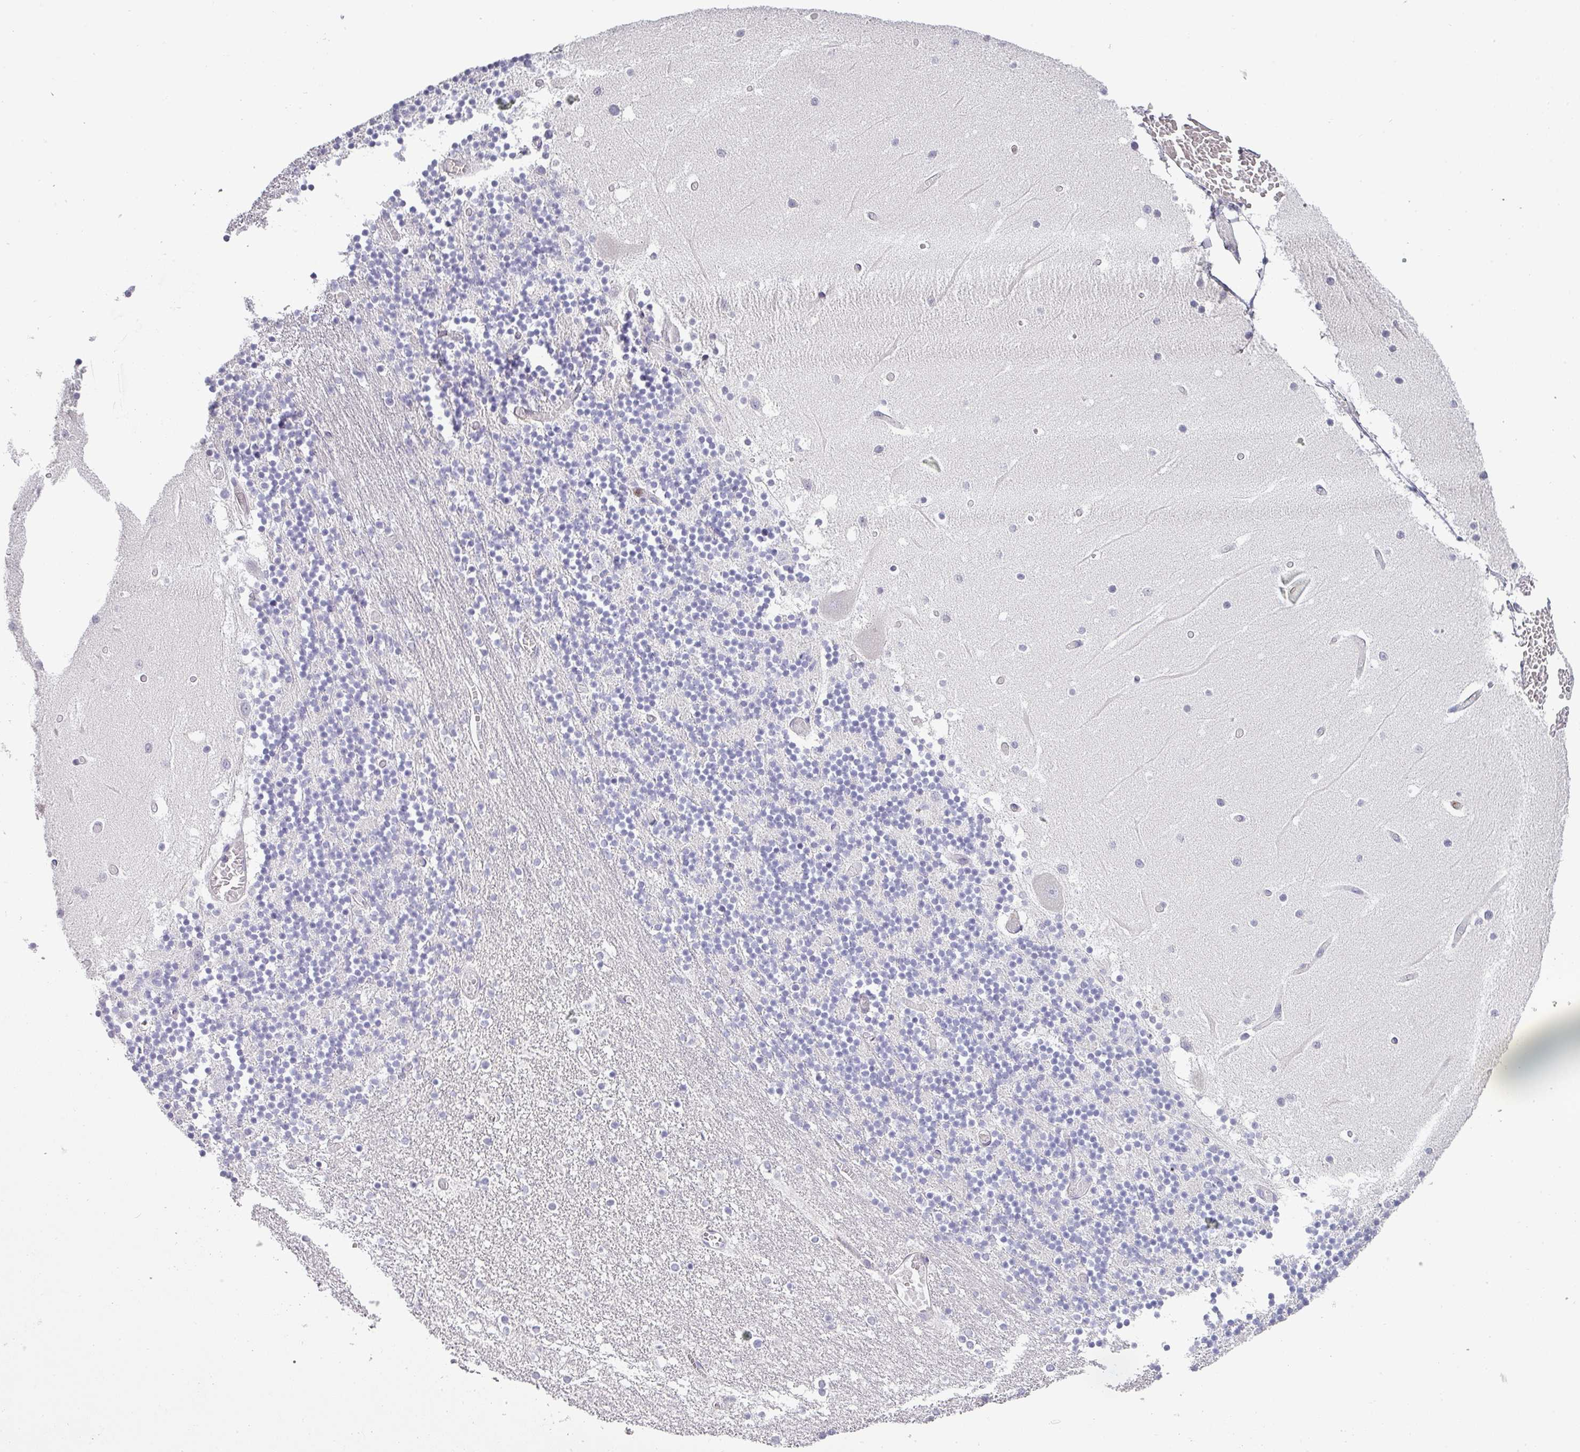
{"staining": {"intensity": "negative", "quantity": "none", "location": "none"}, "tissue": "cerebellum", "cell_type": "Cells in granular layer", "image_type": "normal", "snomed": [{"axis": "morphology", "description": "Normal tissue, NOS"}, {"axis": "topography", "description": "Cerebellum"}], "caption": "IHC of normal cerebellum shows no staining in cells in granular layer. Brightfield microscopy of immunohistochemistry (IHC) stained with DAB (brown) and hematoxylin (blue), captured at high magnification.", "gene": "BTLA", "patient": {"sex": "female", "age": 28}}